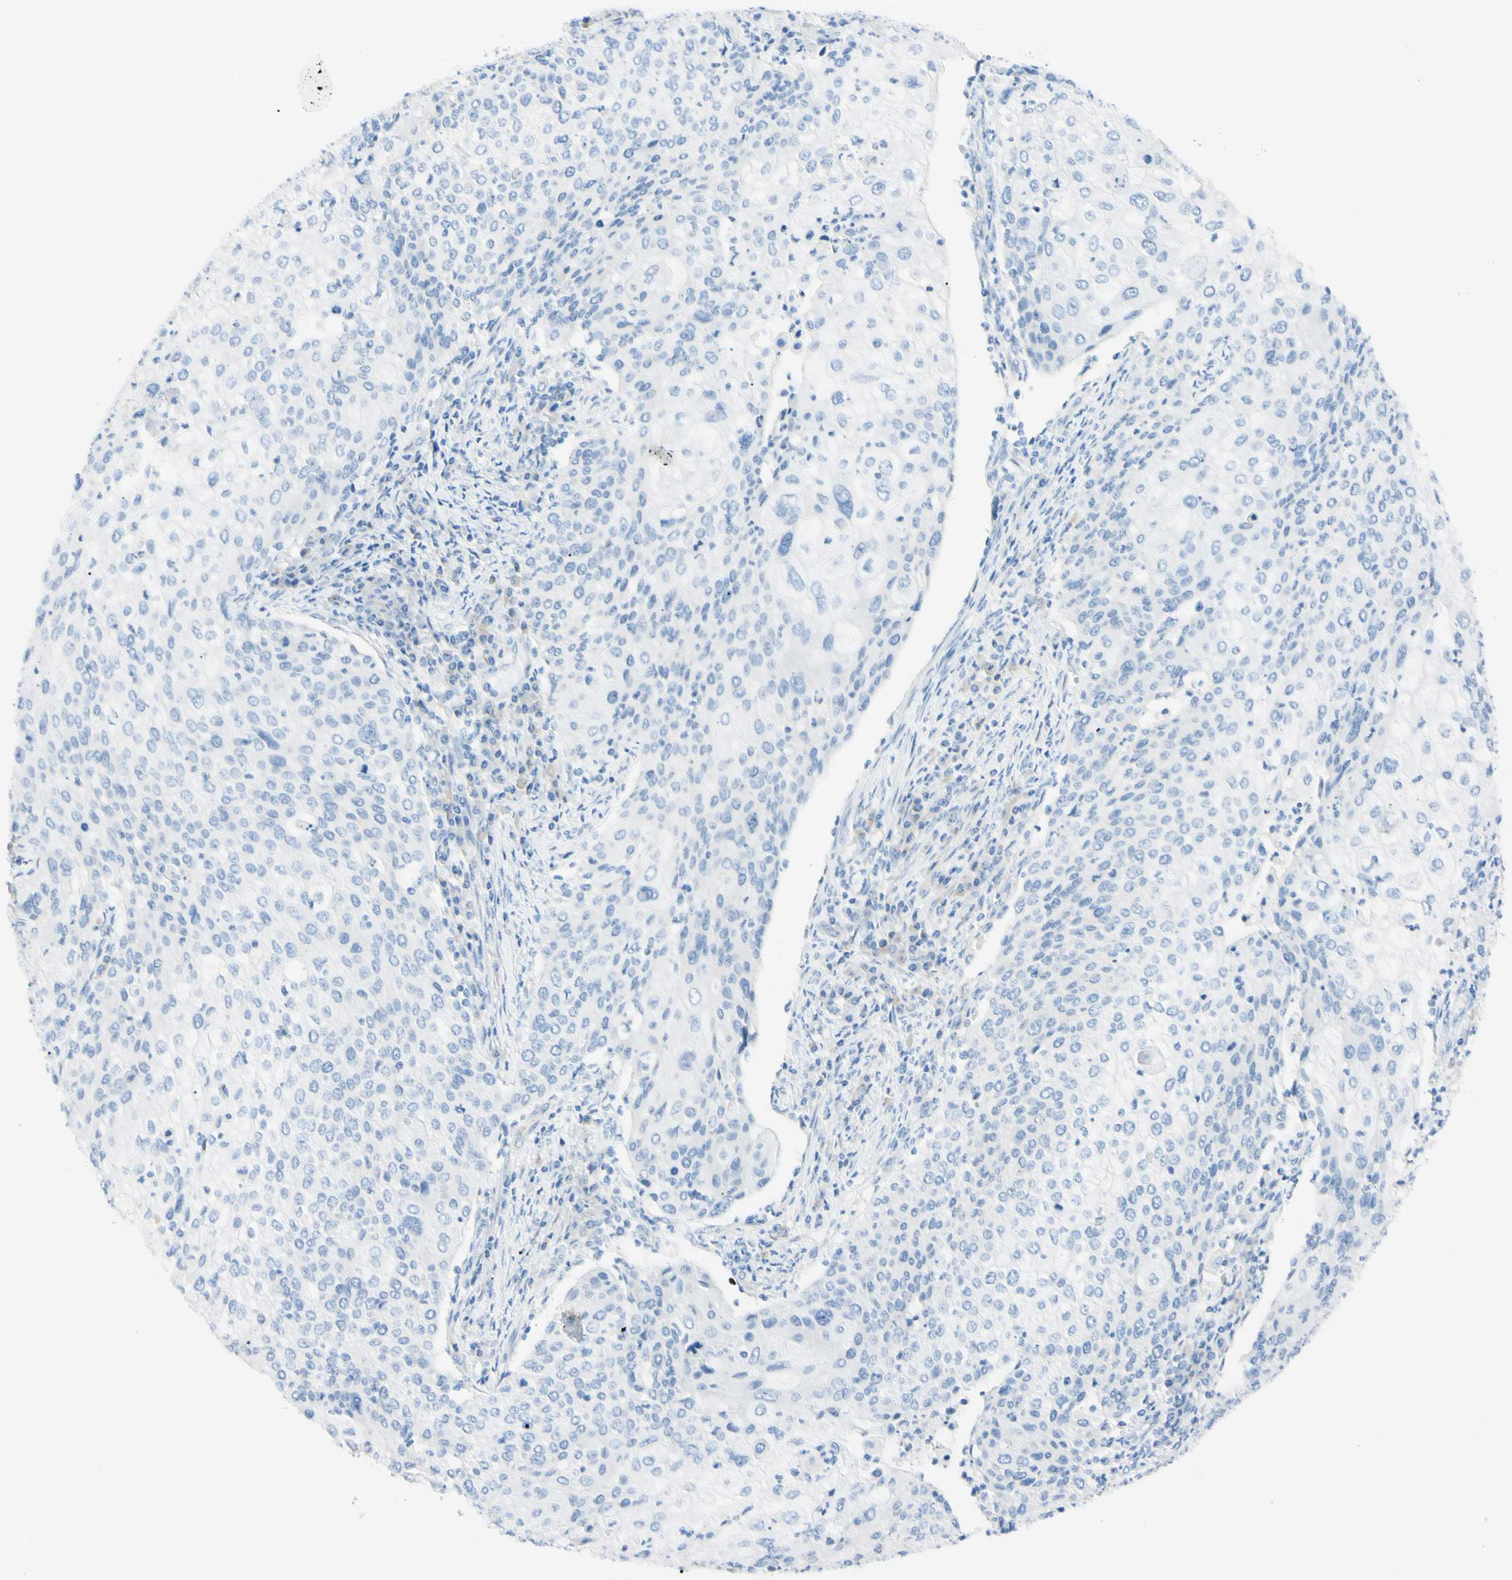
{"staining": {"intensity": "negative", "quantity": "none", "location": "none"}, "tissue": "cervical cancer", "cell_type": "Tumor cells", "image_type": "cancer", "snomed": [{"axis": "morphology", "description": "Squamous cell carcinoma, NOS"}, {"axis": "topography", "description": "Cervix"}], "caption": "Histopathology image shows no significant protein staining in tumor cells of cervical cancer (squamous cell carcinoma). Brightfield microscopy of immunohistochemistry (IHC) stained with DAB (3,3'-diaminobenzidine) (brown) and hematoxylin (blue), captured at high magnification.", "gene": "FOLH1", "patient": {"sex": "female", "age": 40}}